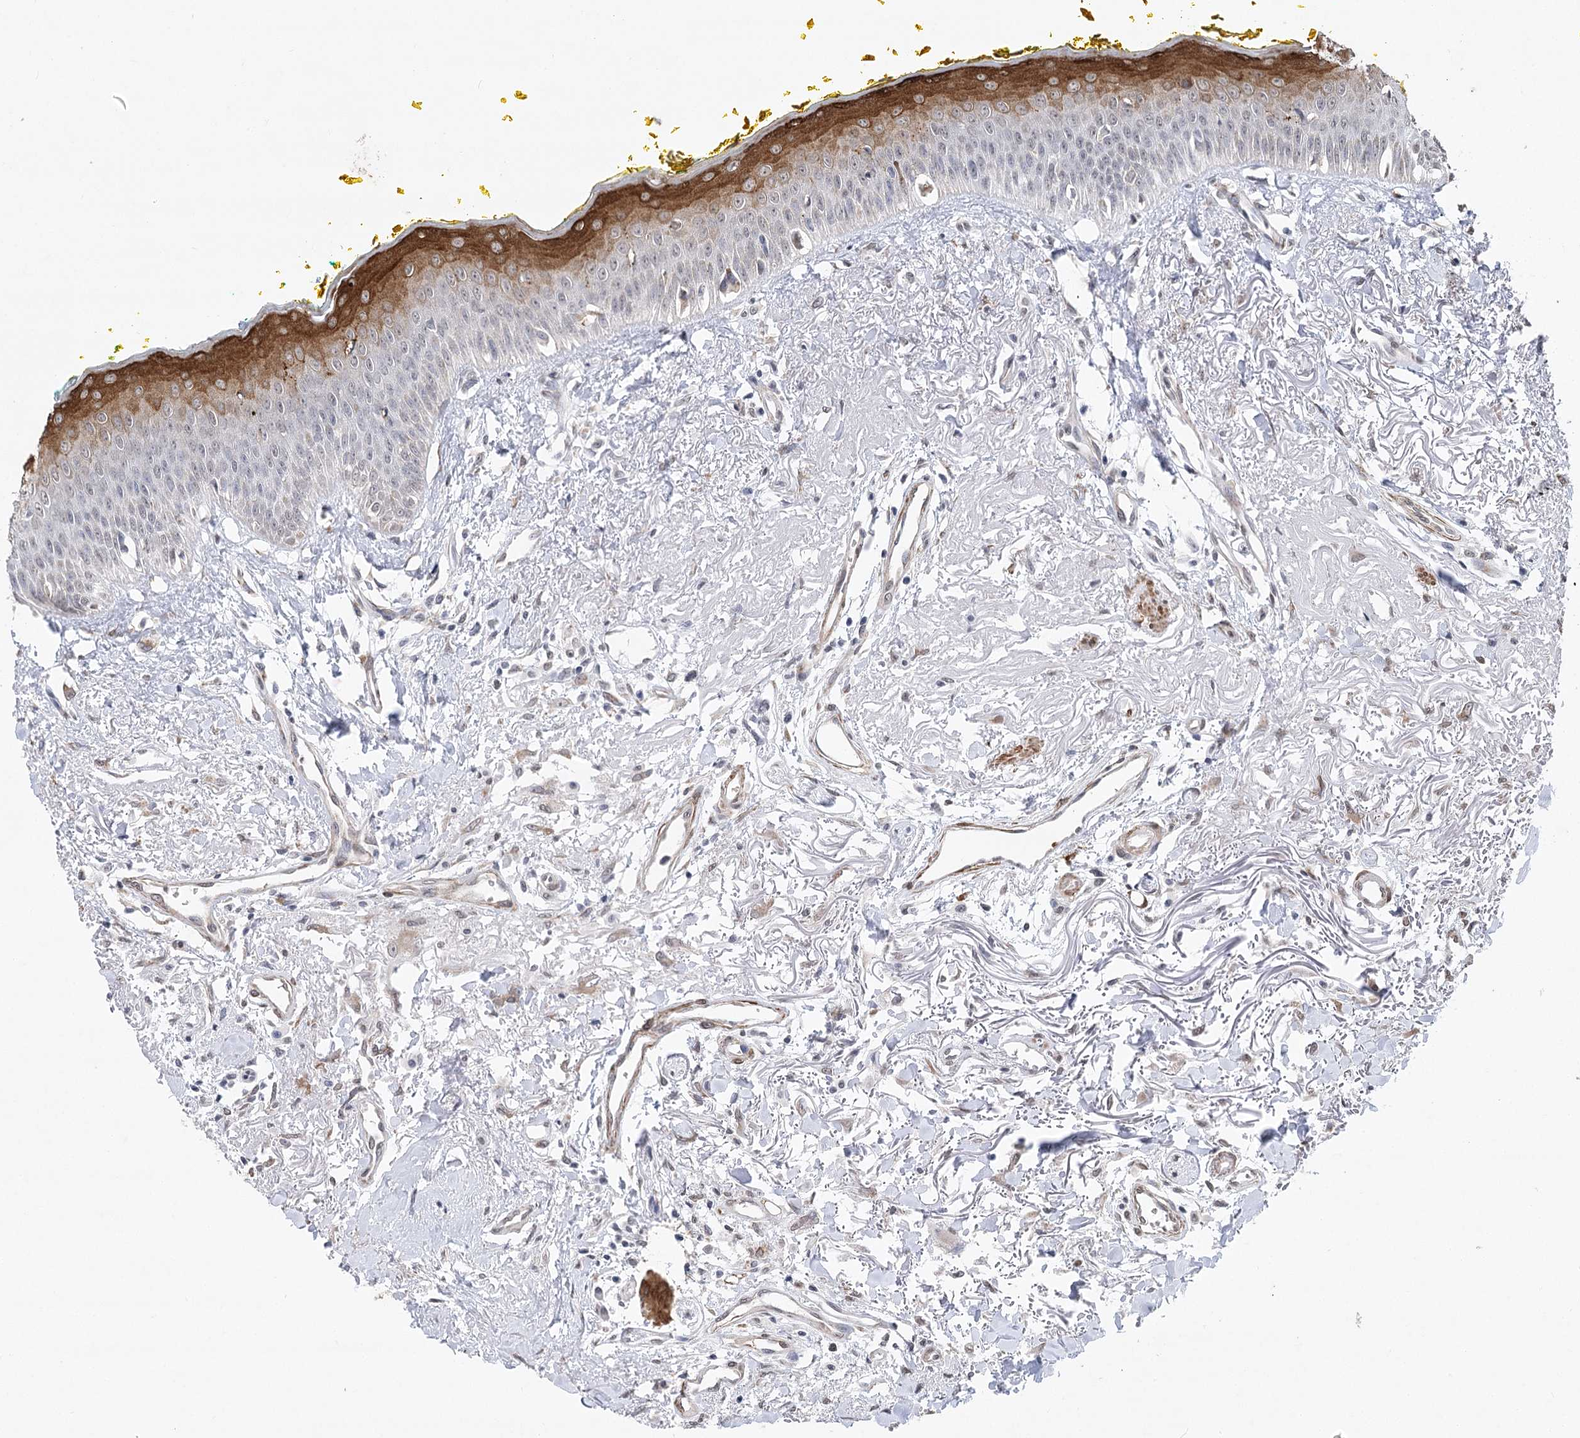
{"staining": {"intensity": "moderate", "quantity": "25%-75%", "location": "cytoplasmic/membranous"}, "tissue": "oral mucosa", "cell_type": "Squamous epithelial cells", "image_type": "normal", "snomed": [{"axis": "morphology", "description": "Normal tissue, NOS"}, {"axis": "topography", "description": "Oral tissue"}], "caption": "This micrograph displays immunohistochemistry staining of normal human oral mucosa, with medium moderate cytoplasmic/membranous expression in about 25%-75% of squamous epithelial cells.", "gene": "ENSG00000275740", "patient": {"sex": "female", "age": 70}}